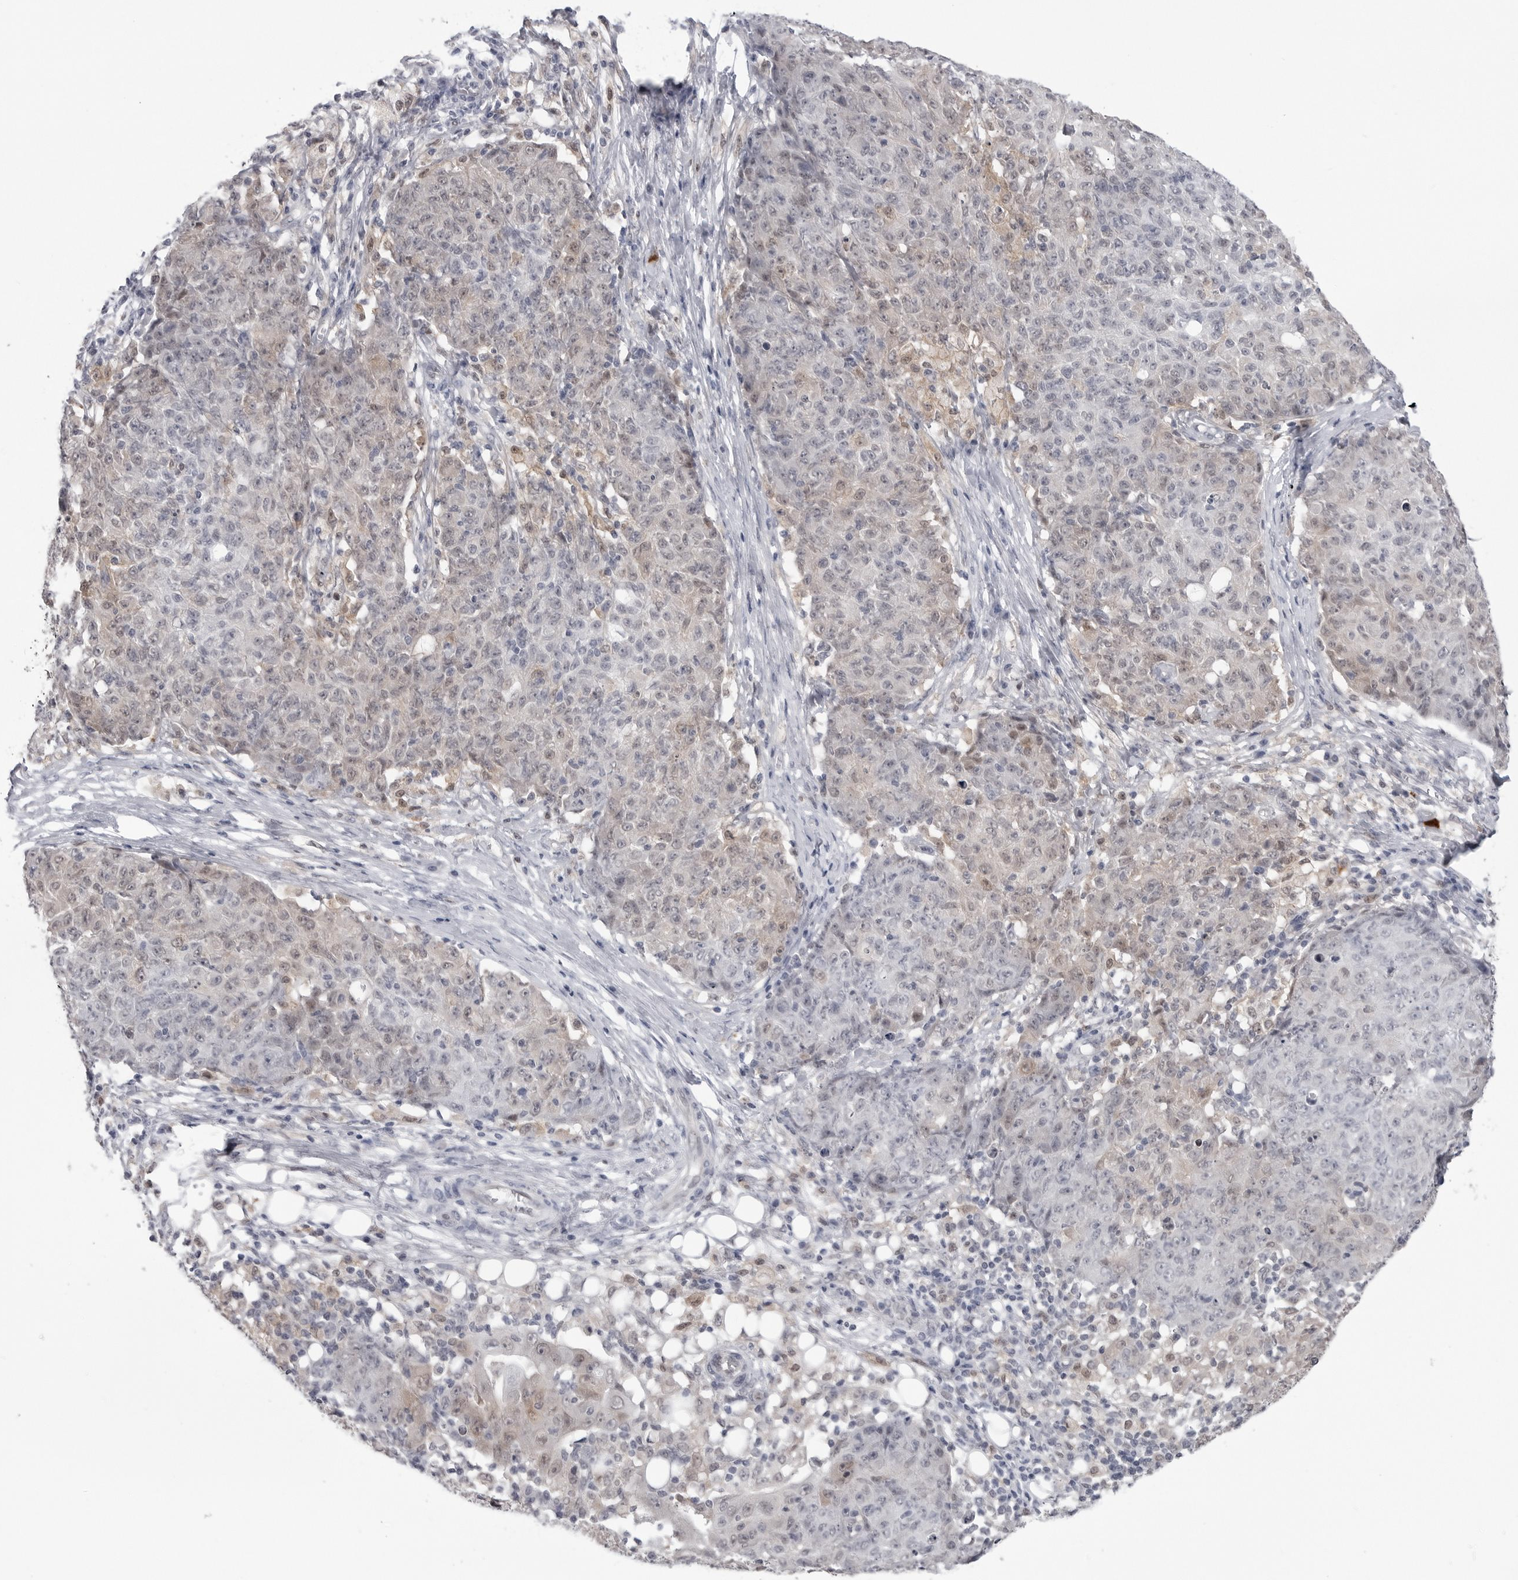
{"staining": {"intensity": "weak", "quantity": "<25%", "location": "nuclear"}, "tissue": "ovarian cancer", "cell_type": "Tumor cells", "image_type": "cancer", "snomed": [{"axis": "morphology", "description": "Carcinoma, endometroid"}, {"axis": "topography", "description": "Ovary"}], "caption": "Ovarian cancer was stained to show a protein in brown. There is no significant staining in tumor cells. (DAB immunohistochemistry (IHC) with hematoxylin counter stain).", "gene": "PNPO", "patient": {"sex": "female", "age": 42}}